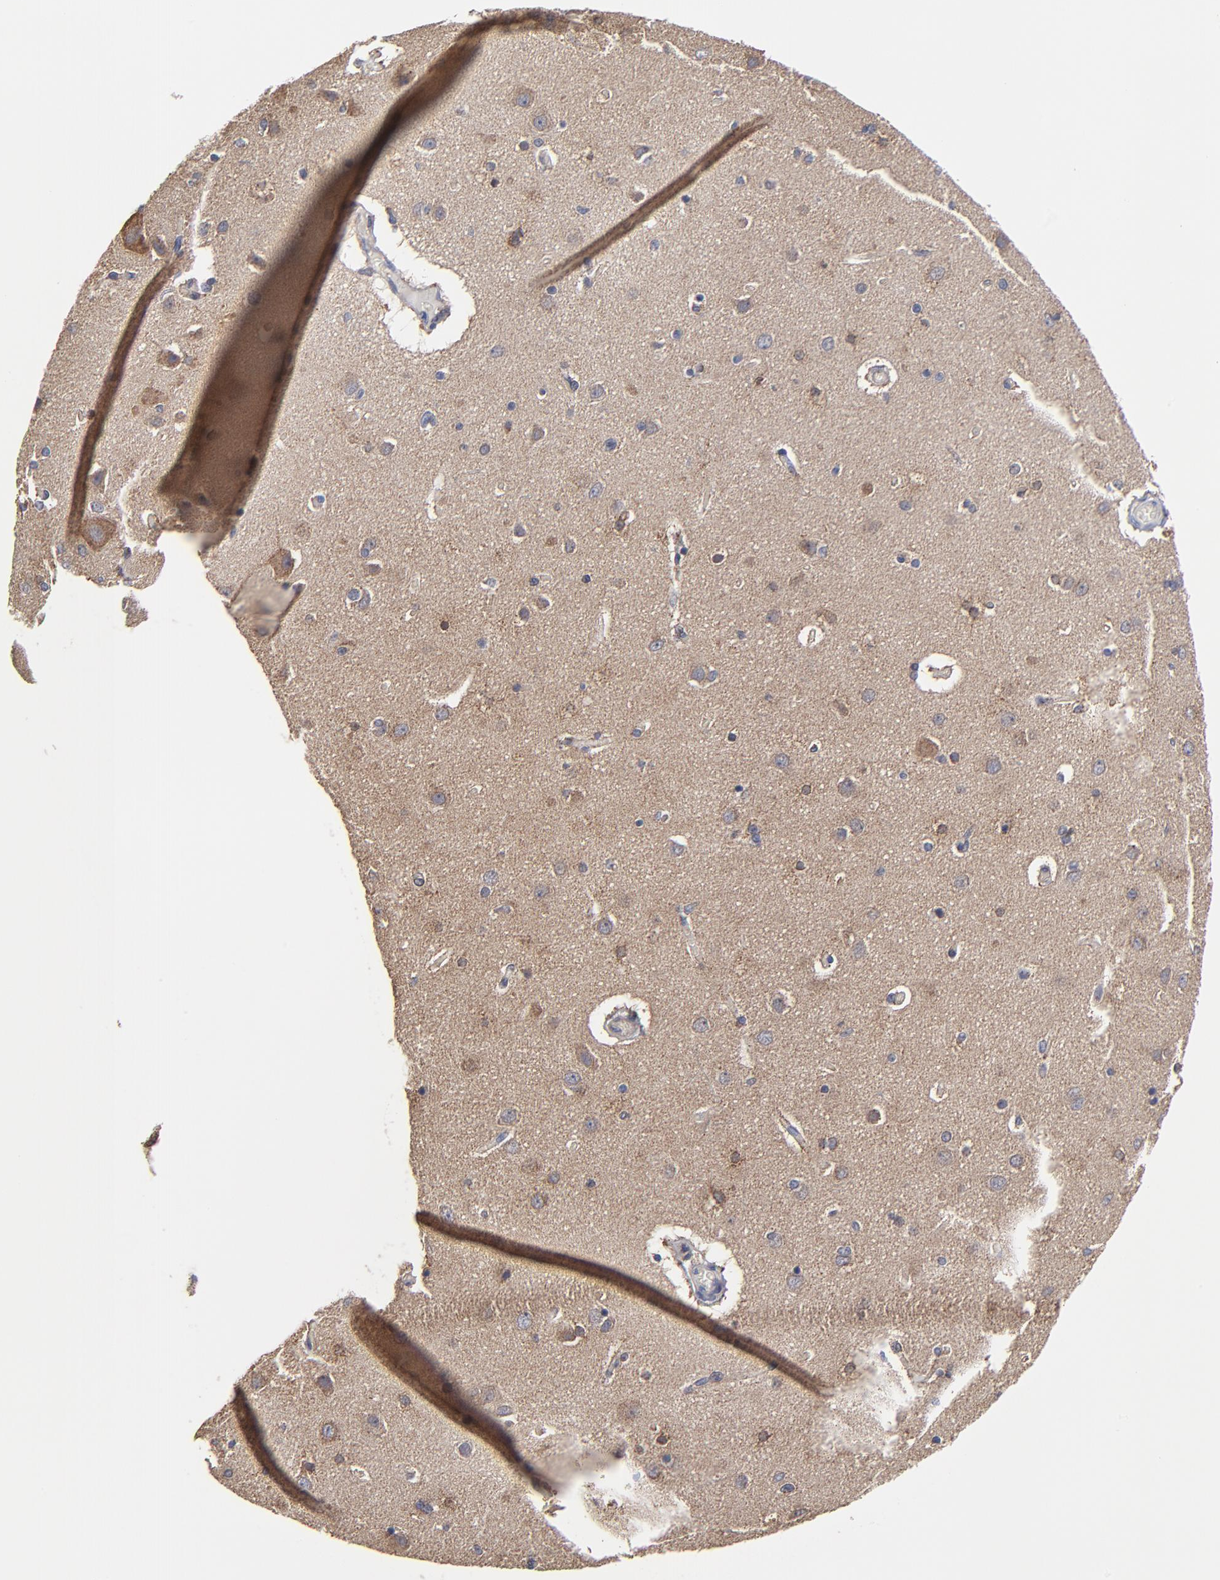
{"staining": {"intensity": "negative", "quantity": "none", "location": "none"}, "tissue": "cerebral cortex", "cell_type": "Endothelial cells", "image_type": "normal", "snomed": [{"axis": "morphology", "description": "Normal tissue, NOS"}, {"axis": "topography", "description": "Cerebral cortex"}], "caption": "Immunohistochemistry (IHC) image of unremarkable cerebral cortex stained for a protein (brown), which exhibits no staining in endothelial cells.", "gene": "ZNF550", "patient": {"sex": "female", "age": 54}}